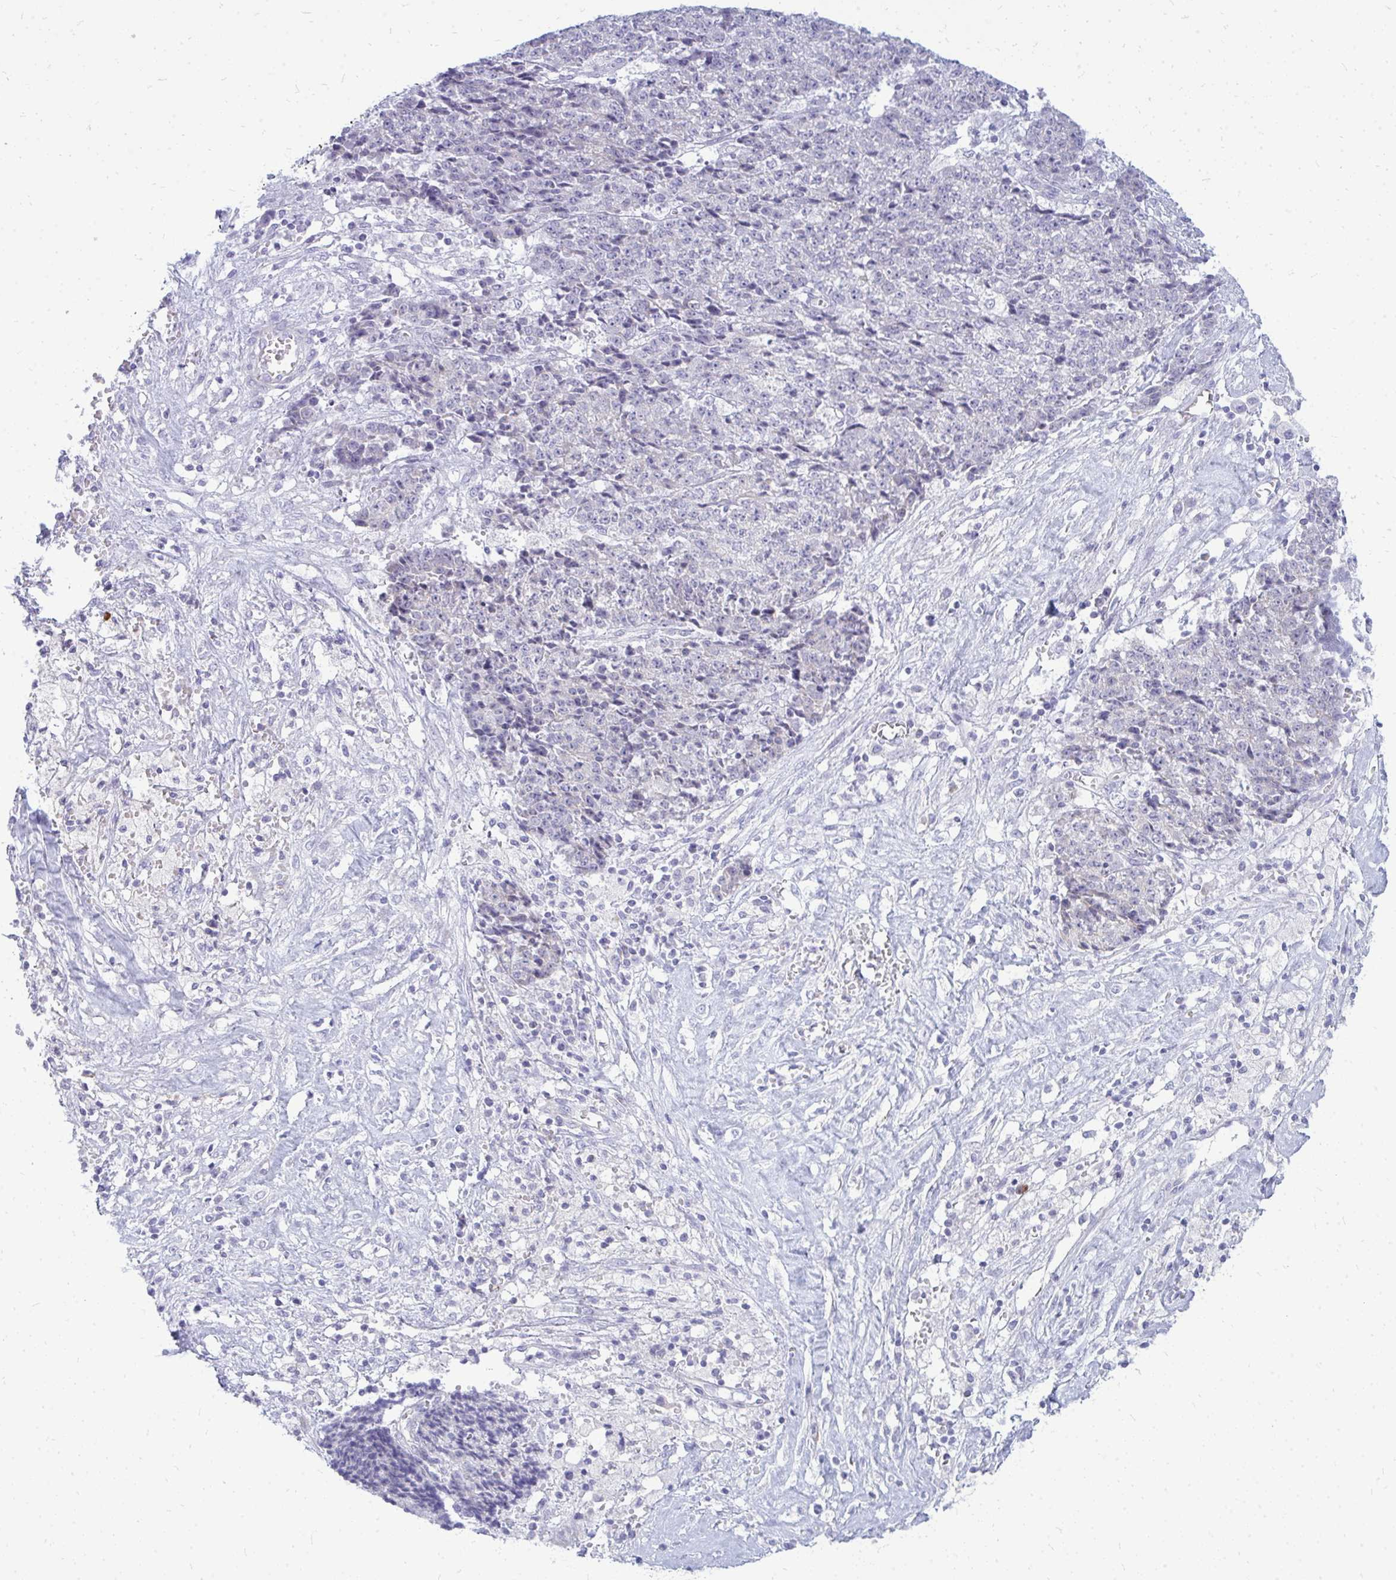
{"staining": {"intensity": "negative", "quantity": "none", "location": "none"}, "tissue": "ovarian cancer", "cell_type": "Tumor cells", "image_type": "cancer", "snomed": [{"axis": "morphology", "description": "Carcinoma, endometroid"}, {"axis": "topography", "description": "Ovary"}], "caption": "Ovarian cancer was stained to show a protein in brown. There is no significant positivity in tumor cells.", "gene": "TSPEAR", "patient": {"sex": "female", "age": 42}}